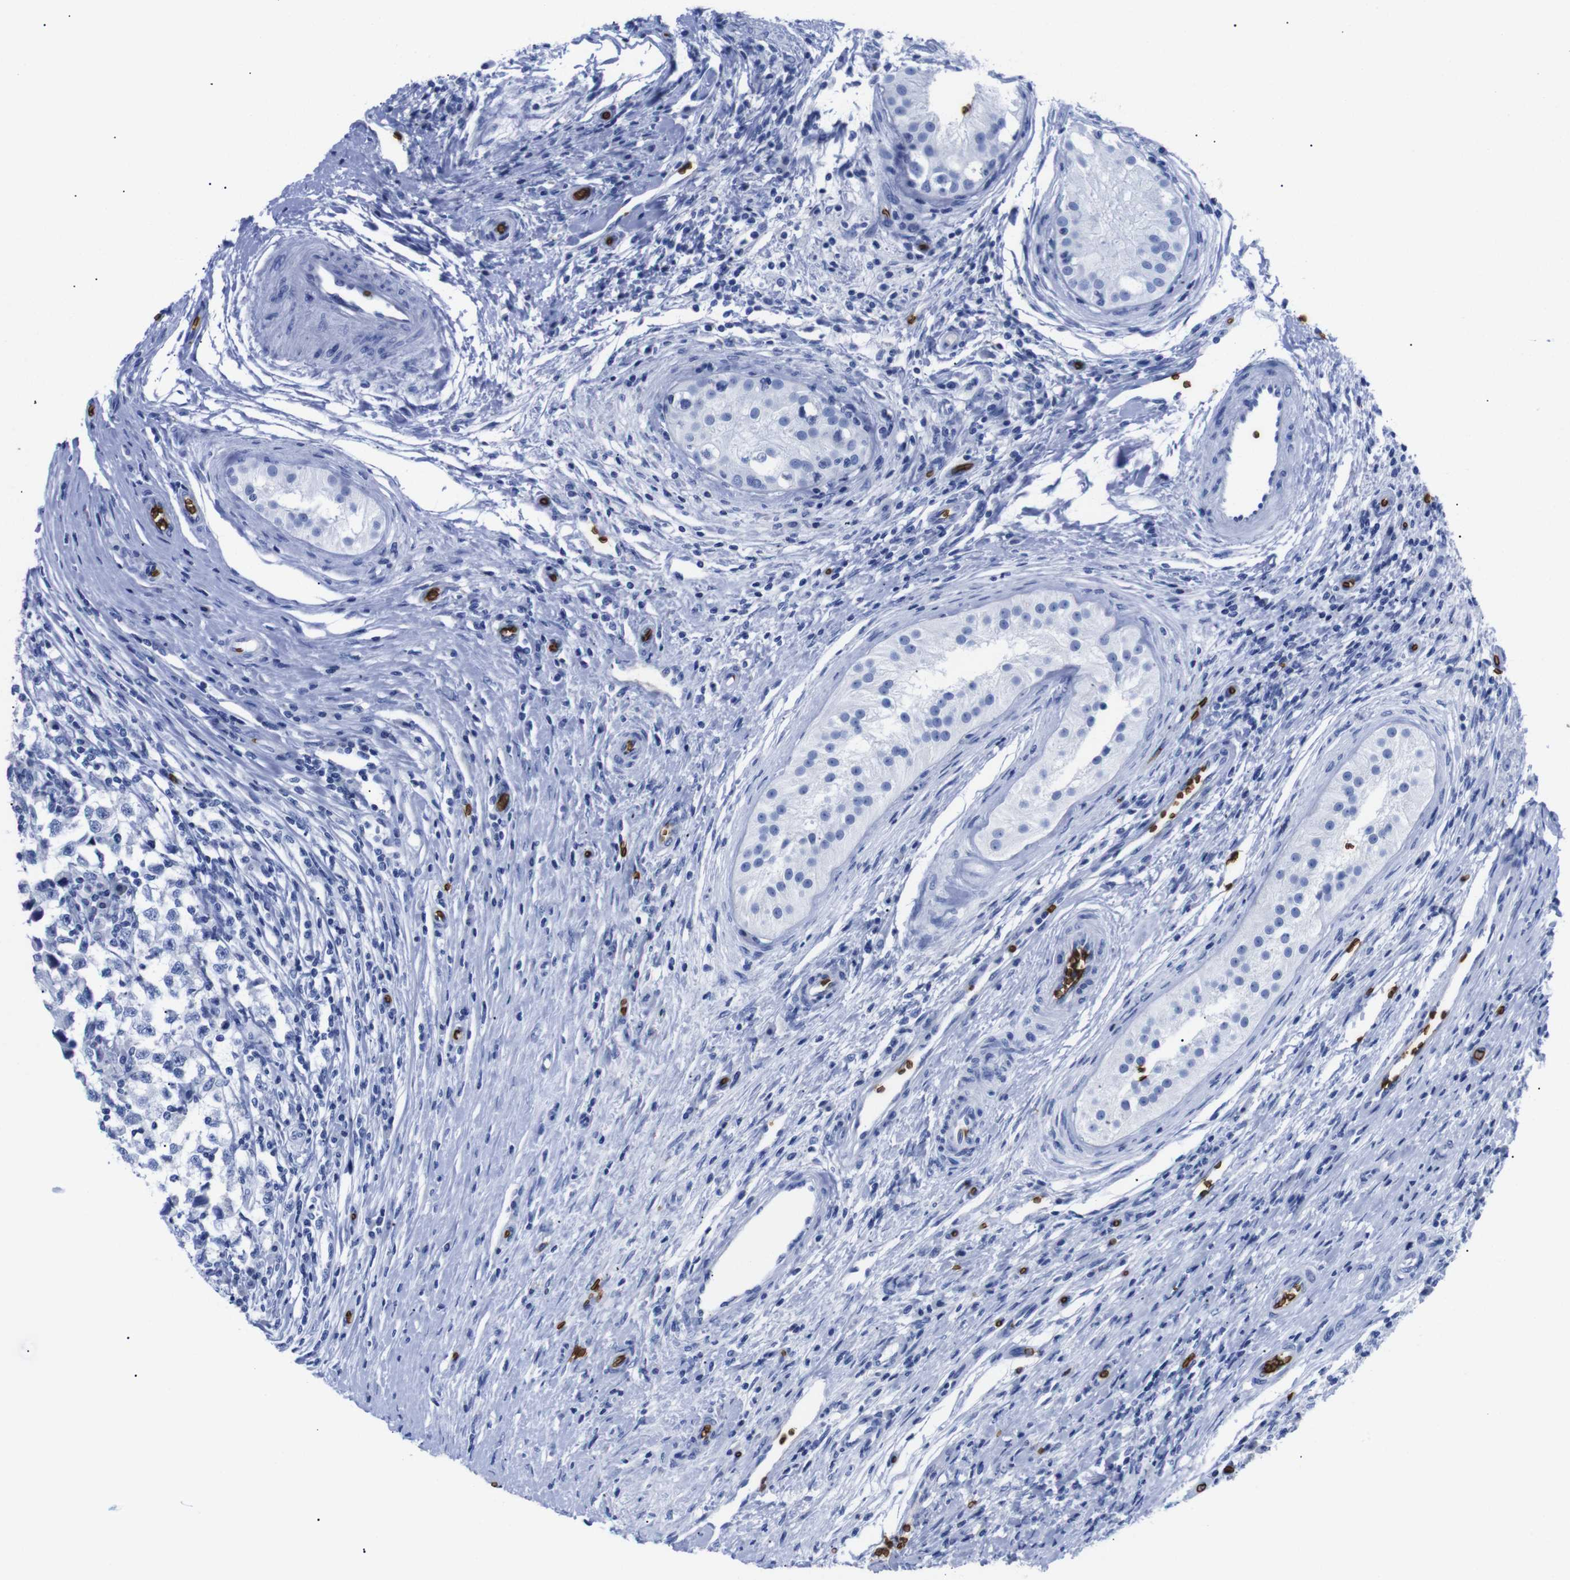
{"staining": {"intensity": "negative", "quantity": "none", "location": "none"}, "tissue": "testis cancer", "cell_type": "Tumor cells", "image_type": "cancer", "snomed": [{"axis": "morphology", "description": "Carcinoma, Embryonal, NOS"}, {"axis": "topography", "description": "Testis"}], "caption": "An immunohistochemistry image of testis embryonal carcinoma is shown. There is no staining in tumor cells of testis embryonal carcinoma.", "gene": "S1PR2", "patient": {"sex": "male", "age": 21}}